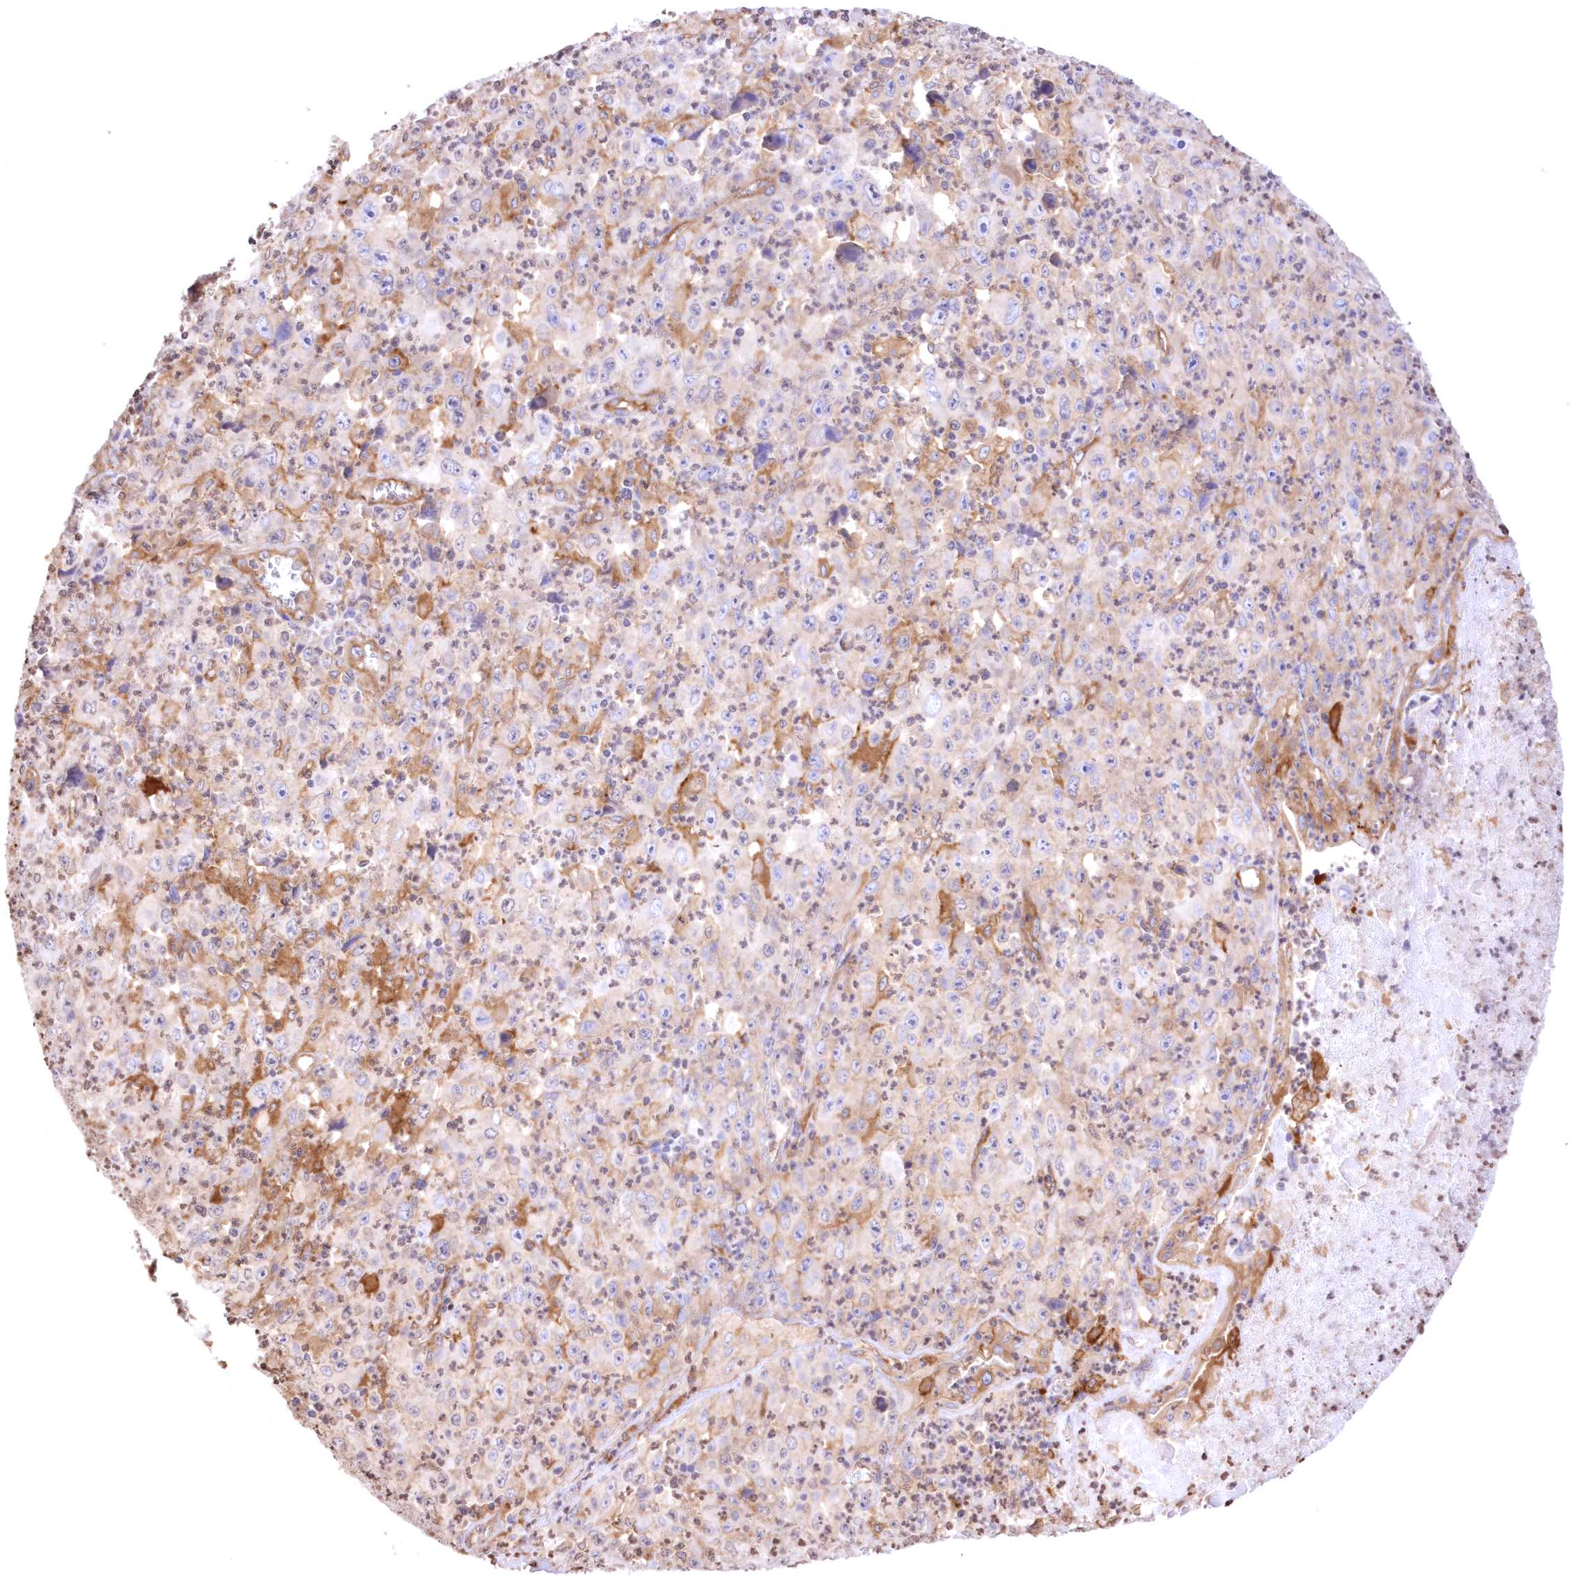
{"staining": {"intensity": "weak", "quantity": "<25%", "location": "cytoplasmic/membranous"}, "tissue": "melanoma", "cell_type": "Tumor cells", "image_type": "cancer", "snomed": [{"axis": "morphology", "description": "Malignant melanoma, Metastatic site"}, {"axis": "topography", "description": "Skin"}], "caption": "IHC image of malignant melanoma (metastatic site) stained for a protein (brown), which exhibits no staining in tumor cells.", "gene": "FCHO2", "patient": {"sex": "female", "age": 56}}